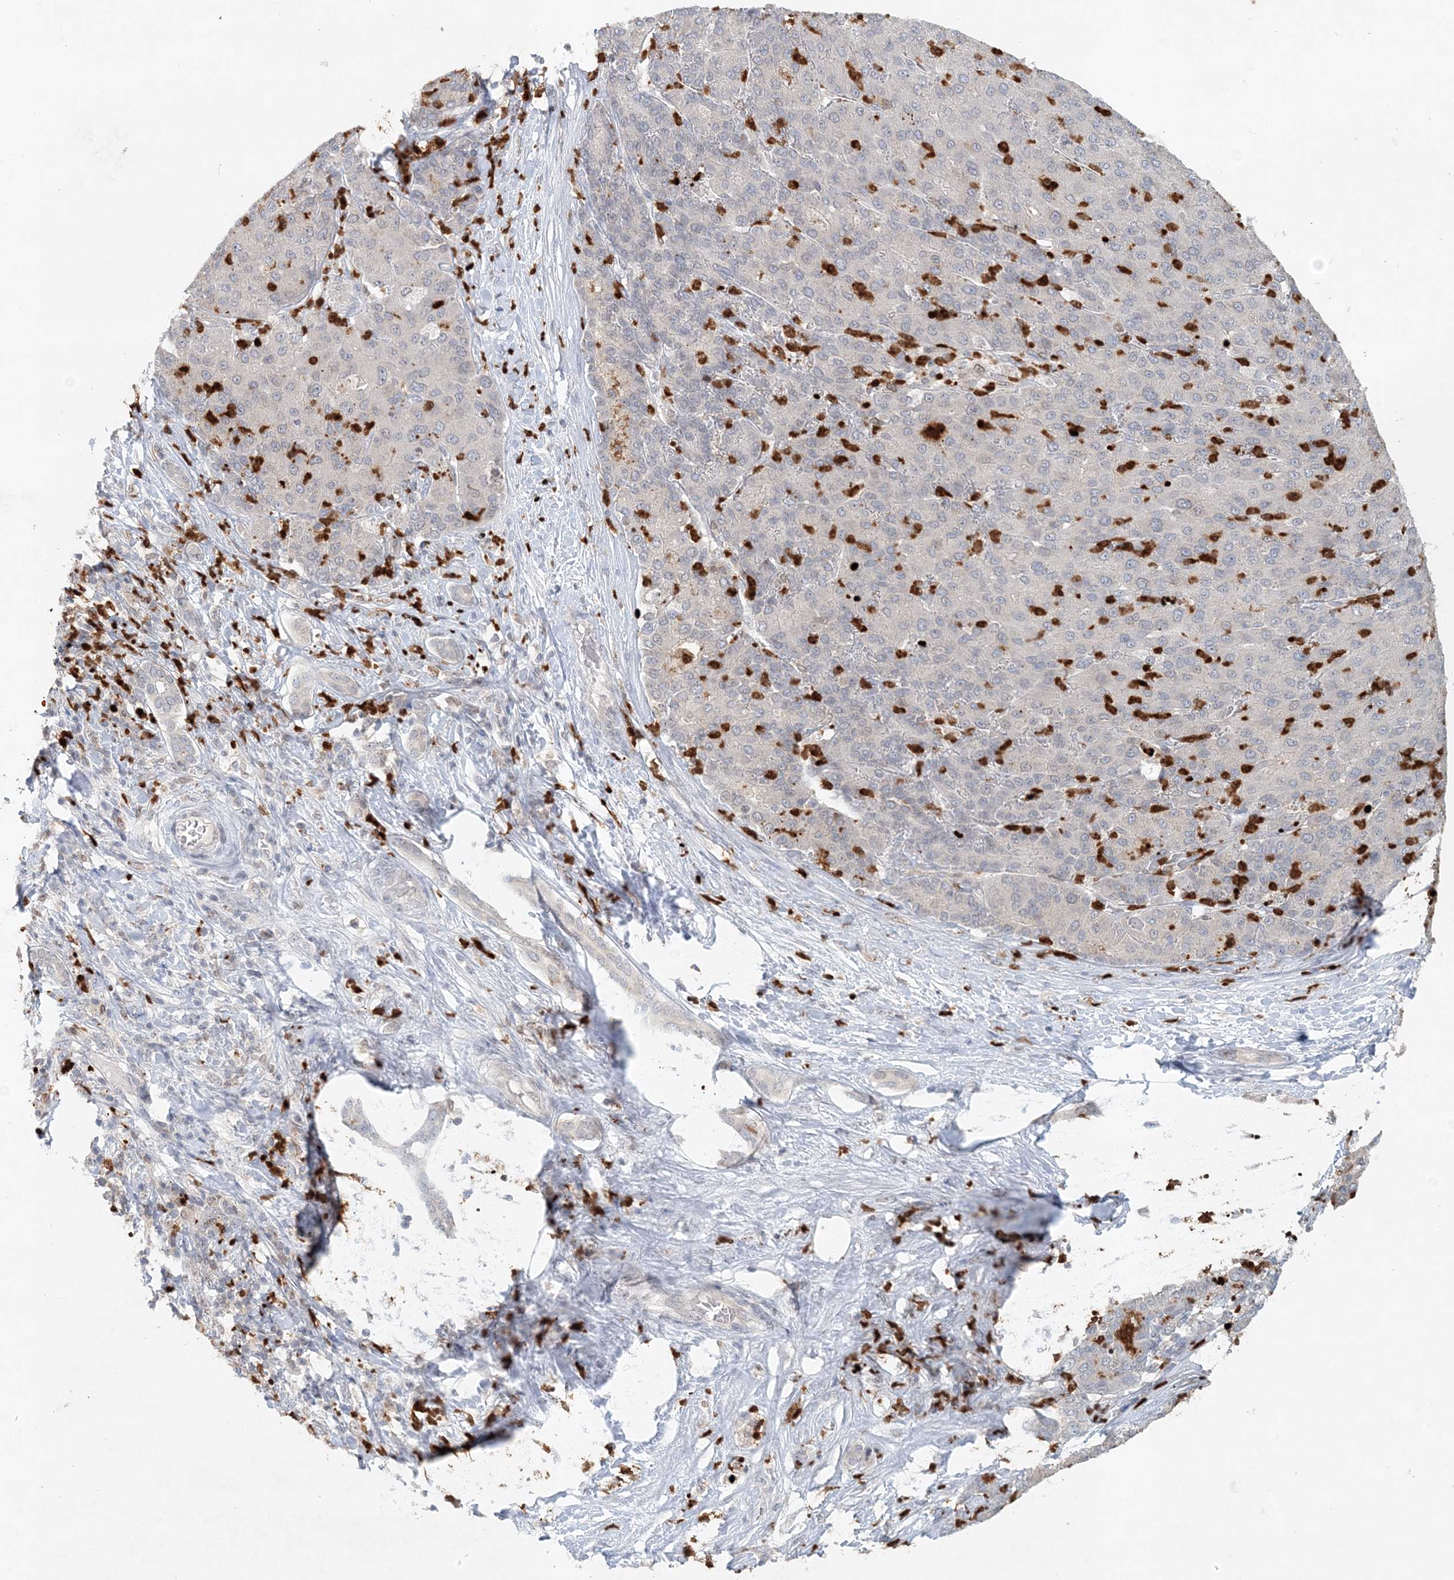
{"staining": {"intensity": "negative", "quantity": "none", "location": "none"}, "tissue": "liver cancer", "cell_type": "Tumor cells", "image_type": "cancer", "snomed": [{"axis": "morphology", "description": "Carcinoma, Hepatocellular, NOS"}, {"axis": "topography", "description": "Liver"}], "caption": "DAB (3,3'-diaminobenzidine) immunohistochemical staining of human liver cancer demonstrates no significant positivity in tumor cells. The staining is performed using DAB brown chromogen with nuclei counter-stained in using hematoxylin.", "gene": "NUP54", "patient": {"sex": "male", "age": 65}}